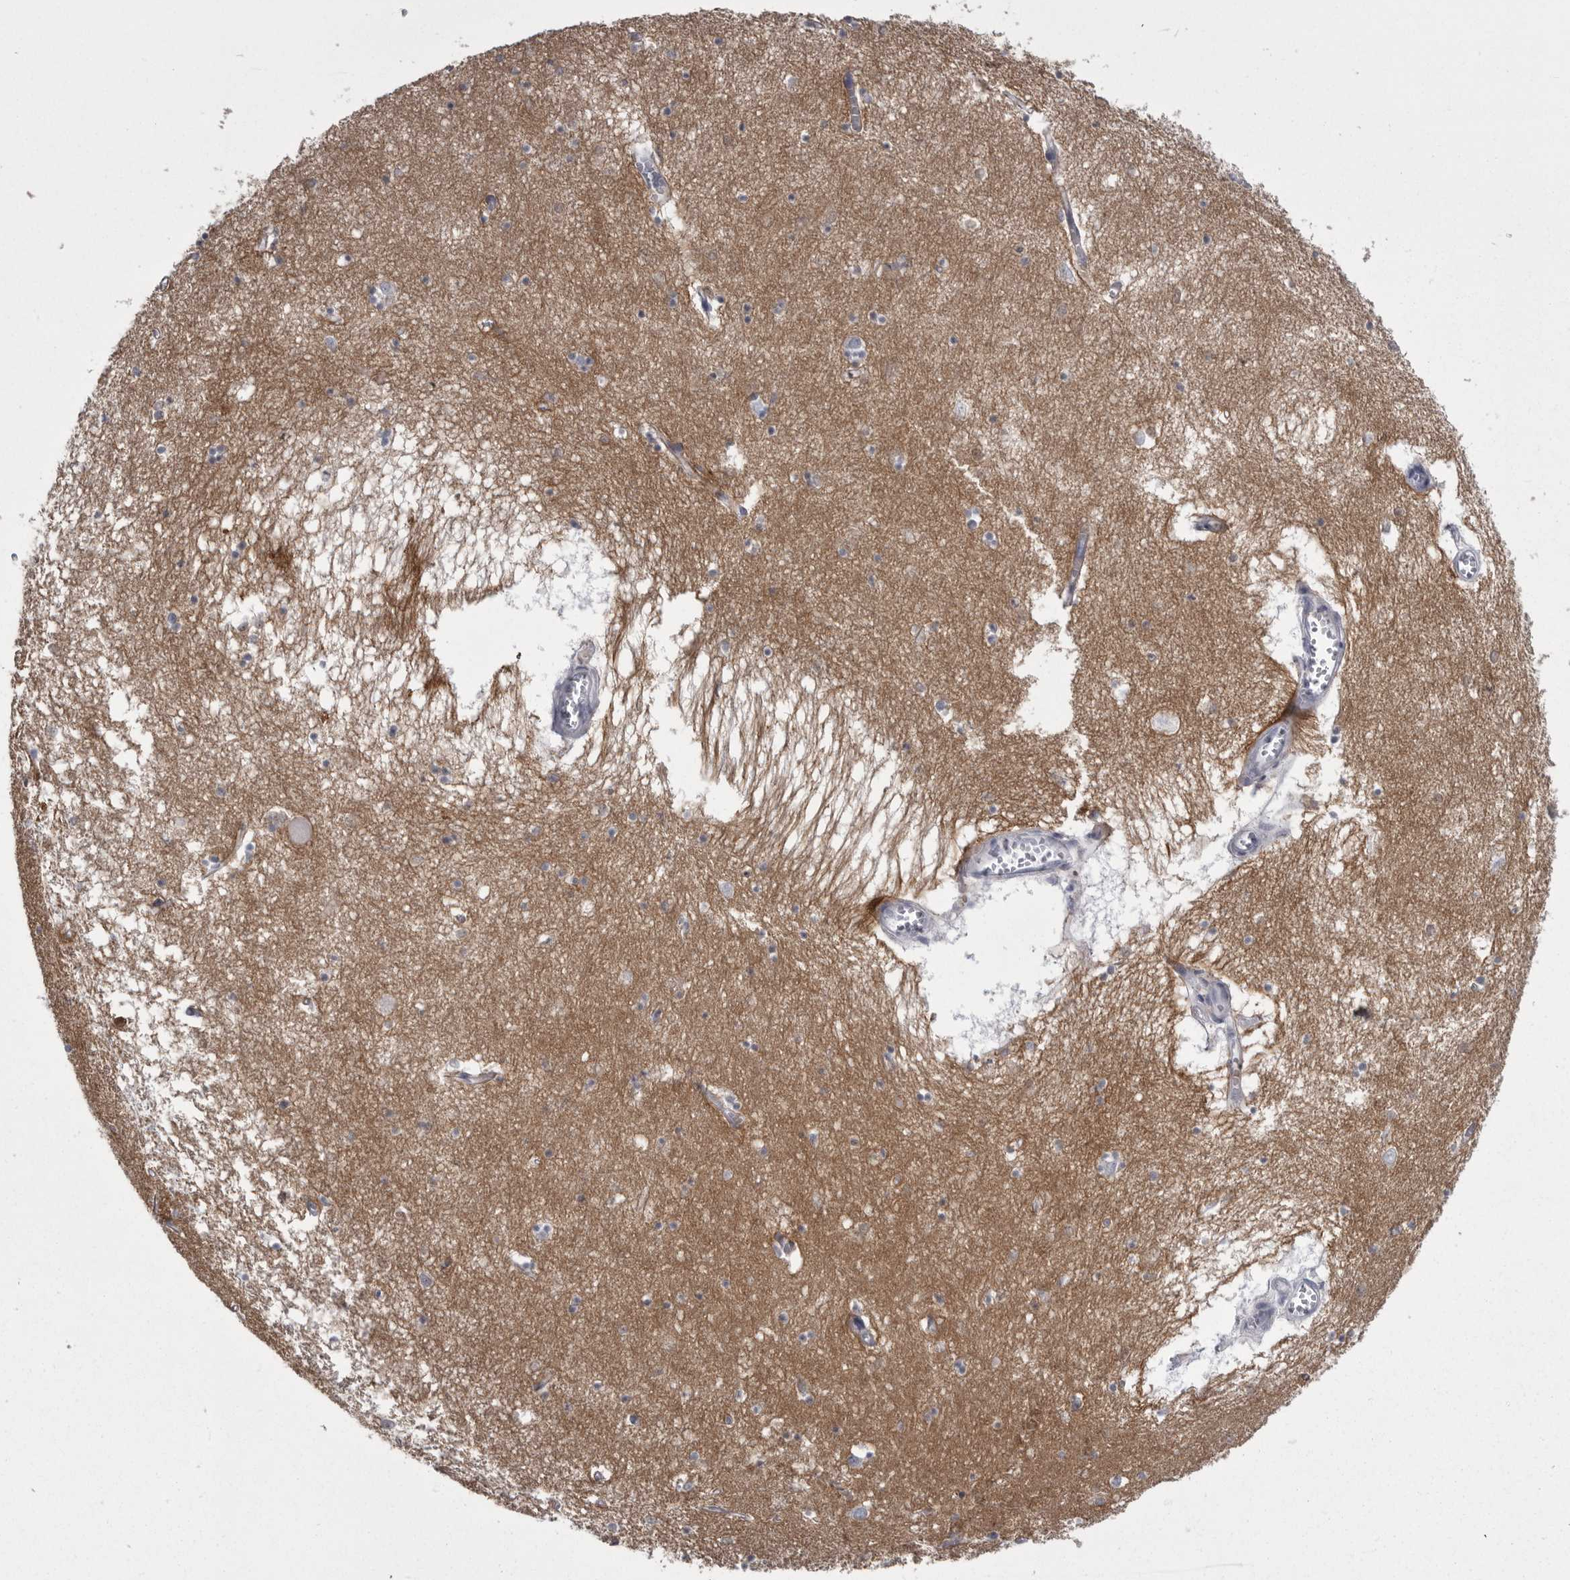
{"staining": {"intensity": "moderate", "quantity": "<25%", "location": "nuclear"}, "tissue": "hippocampus", "cell_type": "Glial cells", "image_type": "normal", "snomed": [{"axis": "morphology", "description": "Normal tissue, NOS"}, {"axis": "topography", "description": "Hippocampus"}], "caption": "Human hippocampus stained with a protein marker exhibits moderate staining in glial cells.", "gene": "ANK2", "patient": {"sex": "male", "age": 70}}